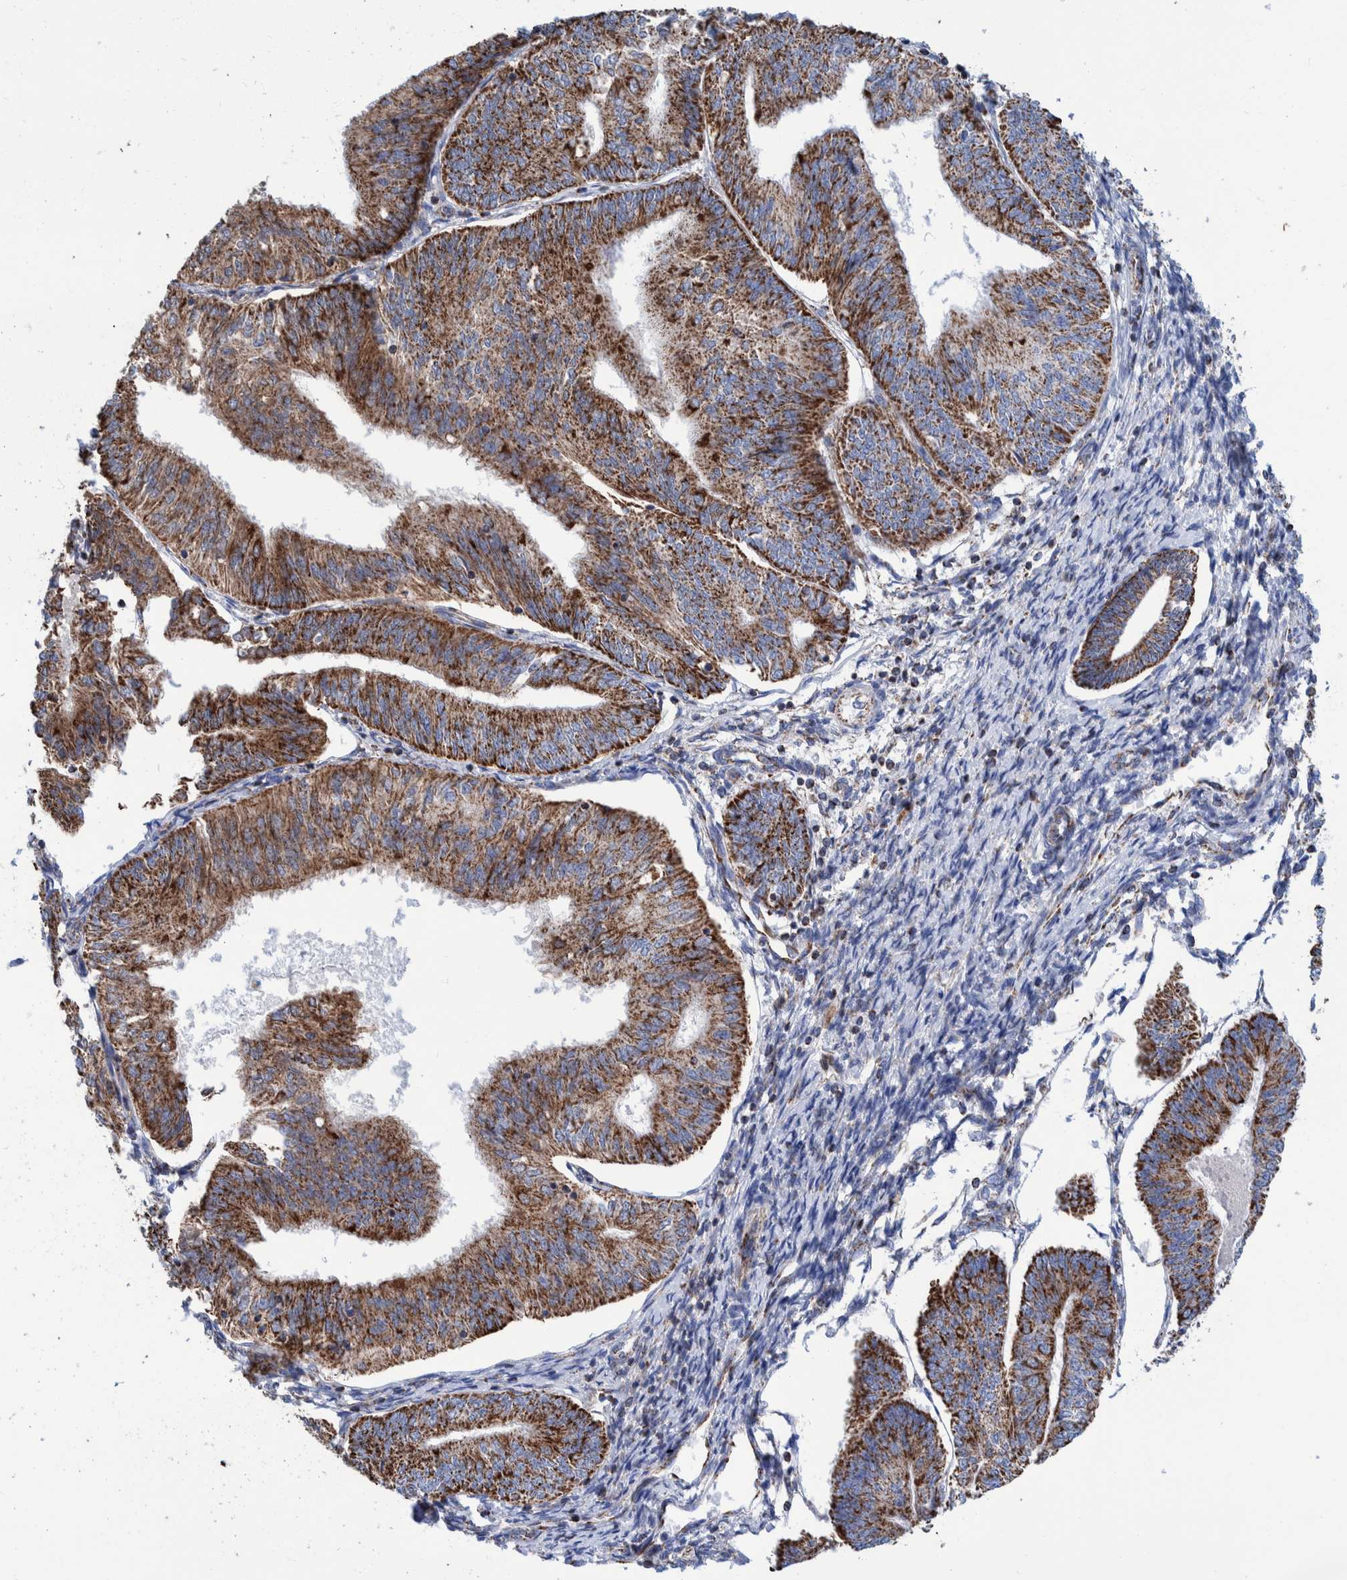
{"staining": {"intensity": "moderate", "quantity": ">75%", "location": "cytoplasmic/membranous"}, "tissue": "endometrial cancer", "cell_type": "Tumor cells", "image_type": "cancer", "snomed": [{"axis": "morphology", "description": "Adenocarcinoma, NOS"}, {"axis": "topography", "description": "Endometrium"}], "caption": "Immunohistochemistry of human endometrial adenocarcinoma reveals medium levels of moderate cytoplasmic/membranous positivity in approximately >75% of tumor cells.", "gene": "DECR1", "patient": {"sex": "female", "age": 58}}